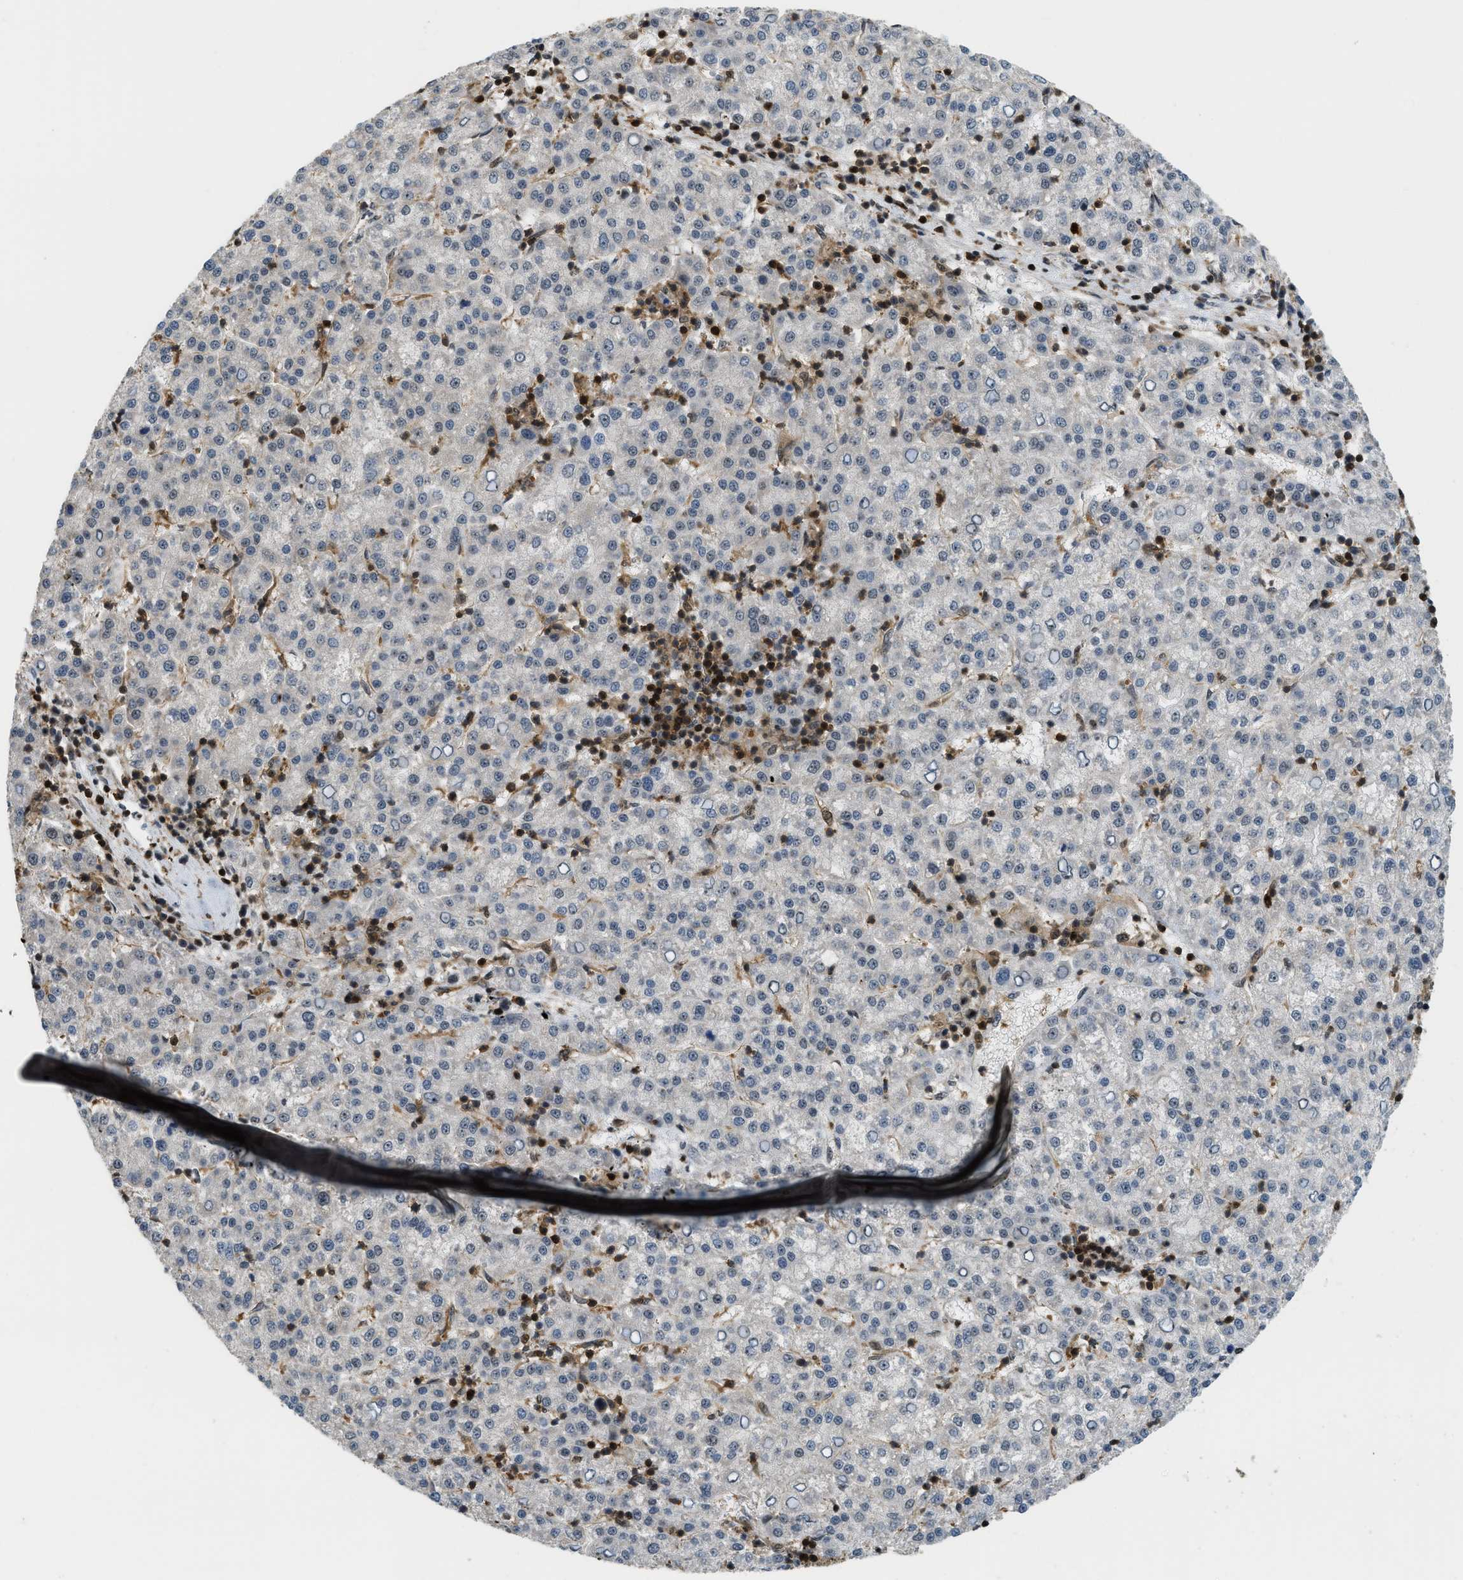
{"staining": {"intensity": "negative", "quantity": "none", "location": "none"}, "tissue": "liver cancer", "cell_type": "Tumor cells", "image_type": "cancer", "snomed": [{"axis": "morphology", "description": "Carcinoma, Hepatocellular, NOS"}, {"axis": "topography", "description": "Liver"}], "caption": "This is an IHC image of human liver cancer (hepatocellular carcinoma). There is no expression in tumor cells.", "gene": "E2F1", "patient": {"sex": "female", "age": 58}}